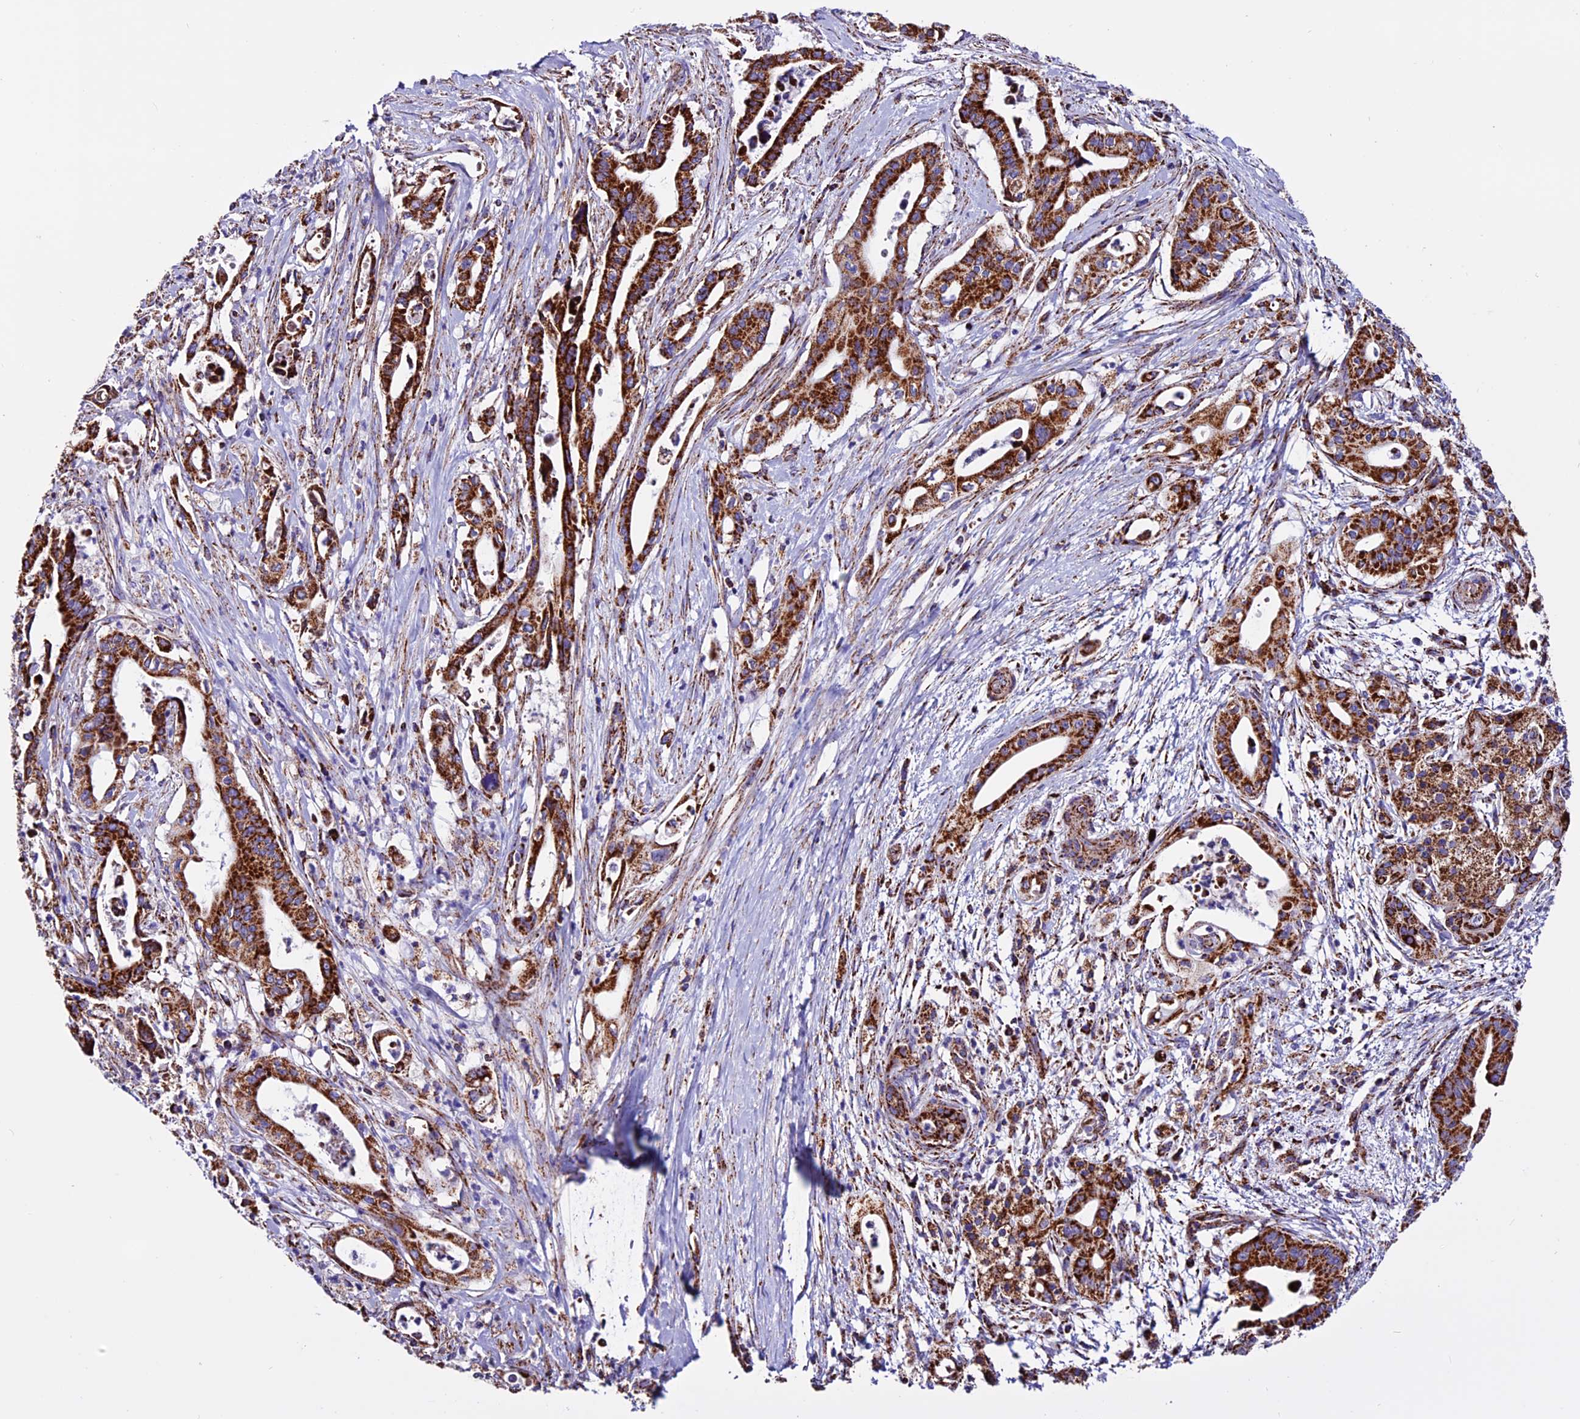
{"staining": {"intensity": "strong", "quantity": ">75%", "location": "cytoplasmic/membranous"}, "tissue": "pancreatic cancer", "cell_type": "Tumor cells", "image_type": "cancer", "snomed": [{"axis": "morphology", "description": "Adenocarcinoma, NOS"}, {"axis": "topography", "description": "Pancreas"}], "caption": "Adenocarcinoma (pancreatic) stained for a protein reveals strong cytoplasmic/membranous positivity in tumor cells.", "gene": "CX3CL1", "patient": {"sex": "female", "age": 77}}